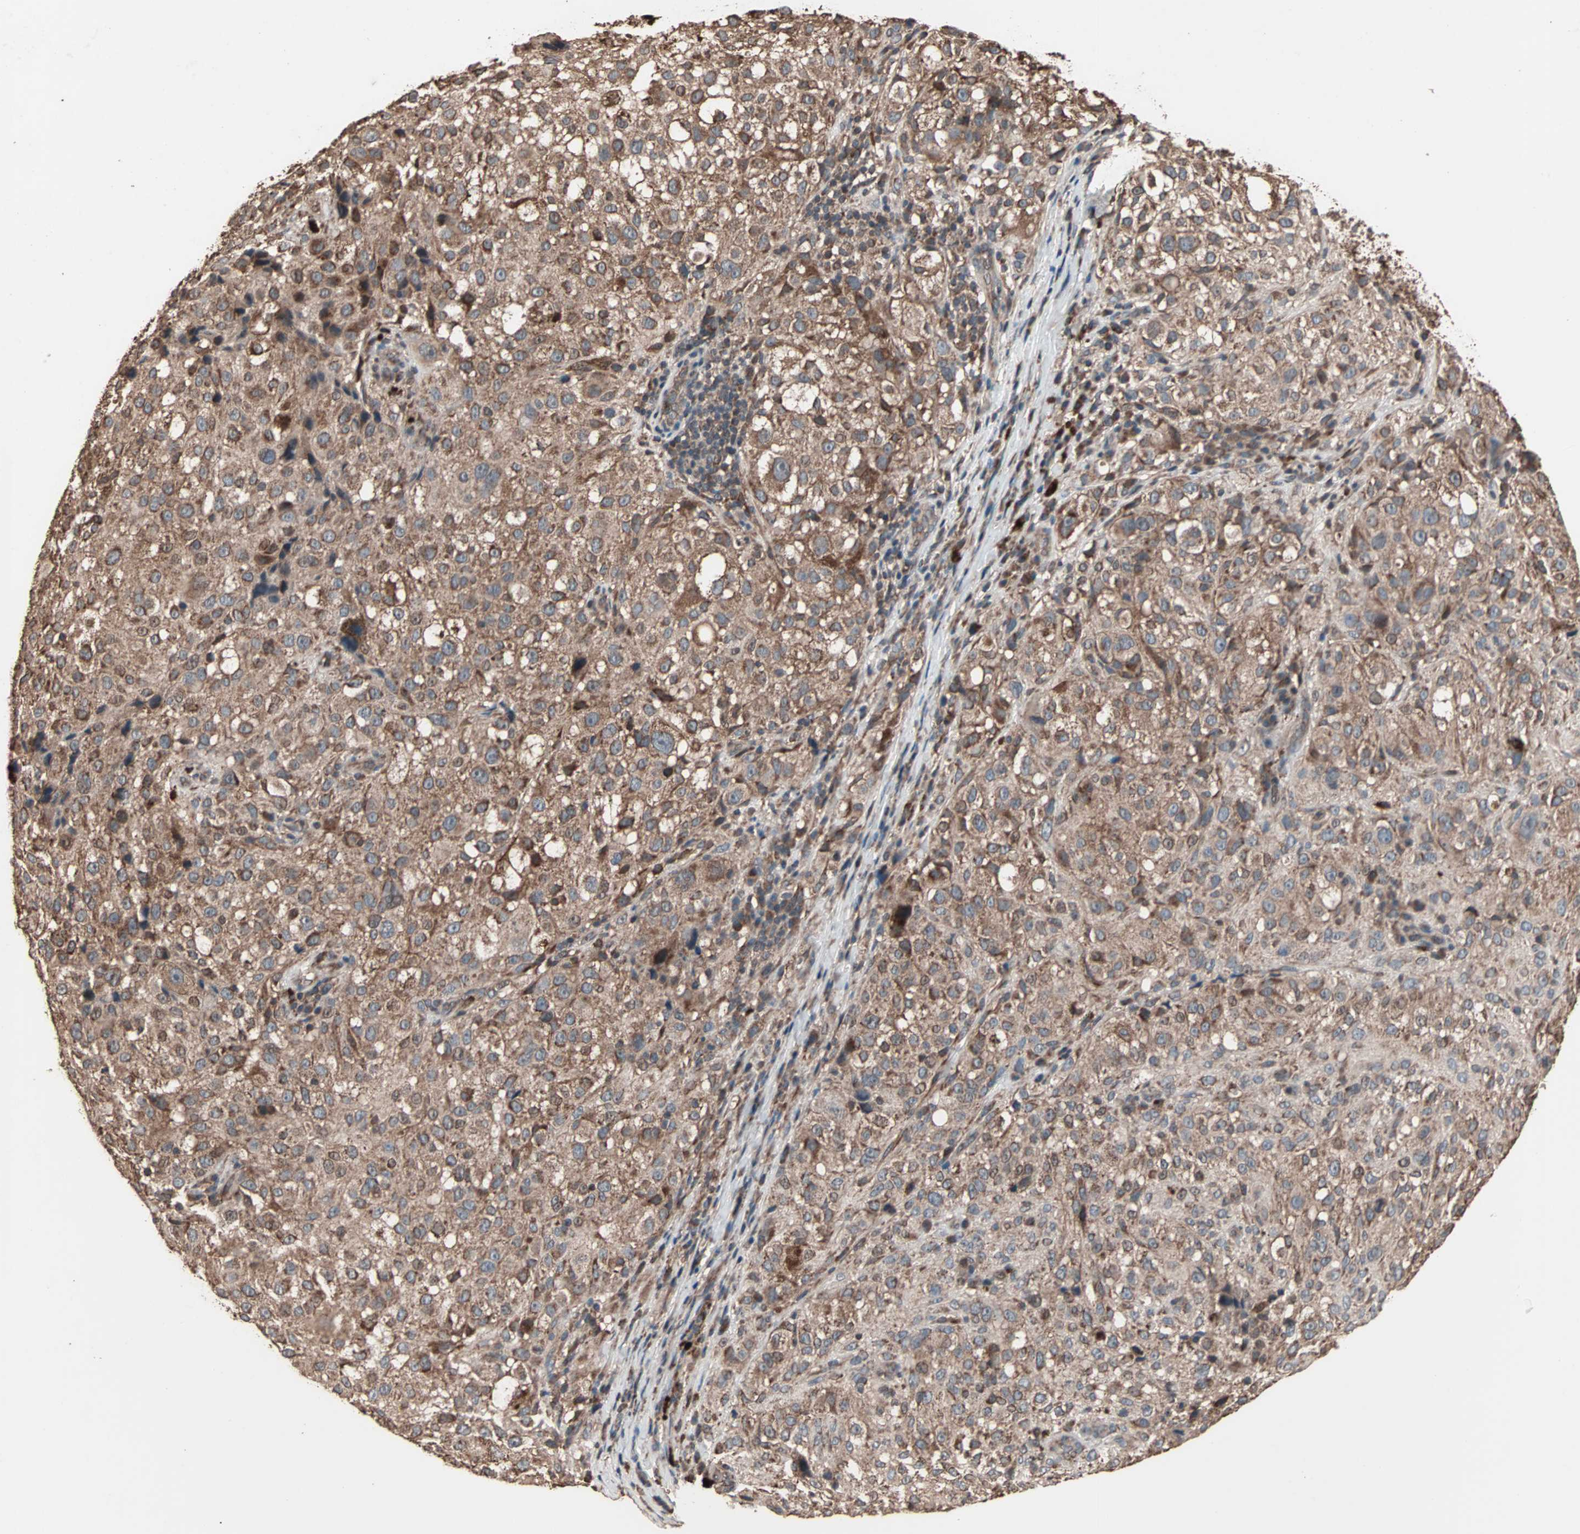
{"staining": {"intensity": "moderate", "quantity": ">75%", "location": "cytoplasmic/membranous"}, "tissue": "melanoma", "cell_type": "Tumor cells", "image_type": "cancer", "snomed": [{"axis": "morphology", "description": "Necrosis, NOS"}, {"axis": "morphology", "description": "Malignant melanoma, NOS"}, {"axis": "topography", "description": "Skin"}], "caption": "Immunohistochemistry of human melanoma shows medium levels of moderate cytoplasmic/membranous positivity in about >75% of tumor cells. (IHC, brightfield microscopy, high magnification).", "gene": "MRPL2", "patient": {"sex": "female", "age": 87}}